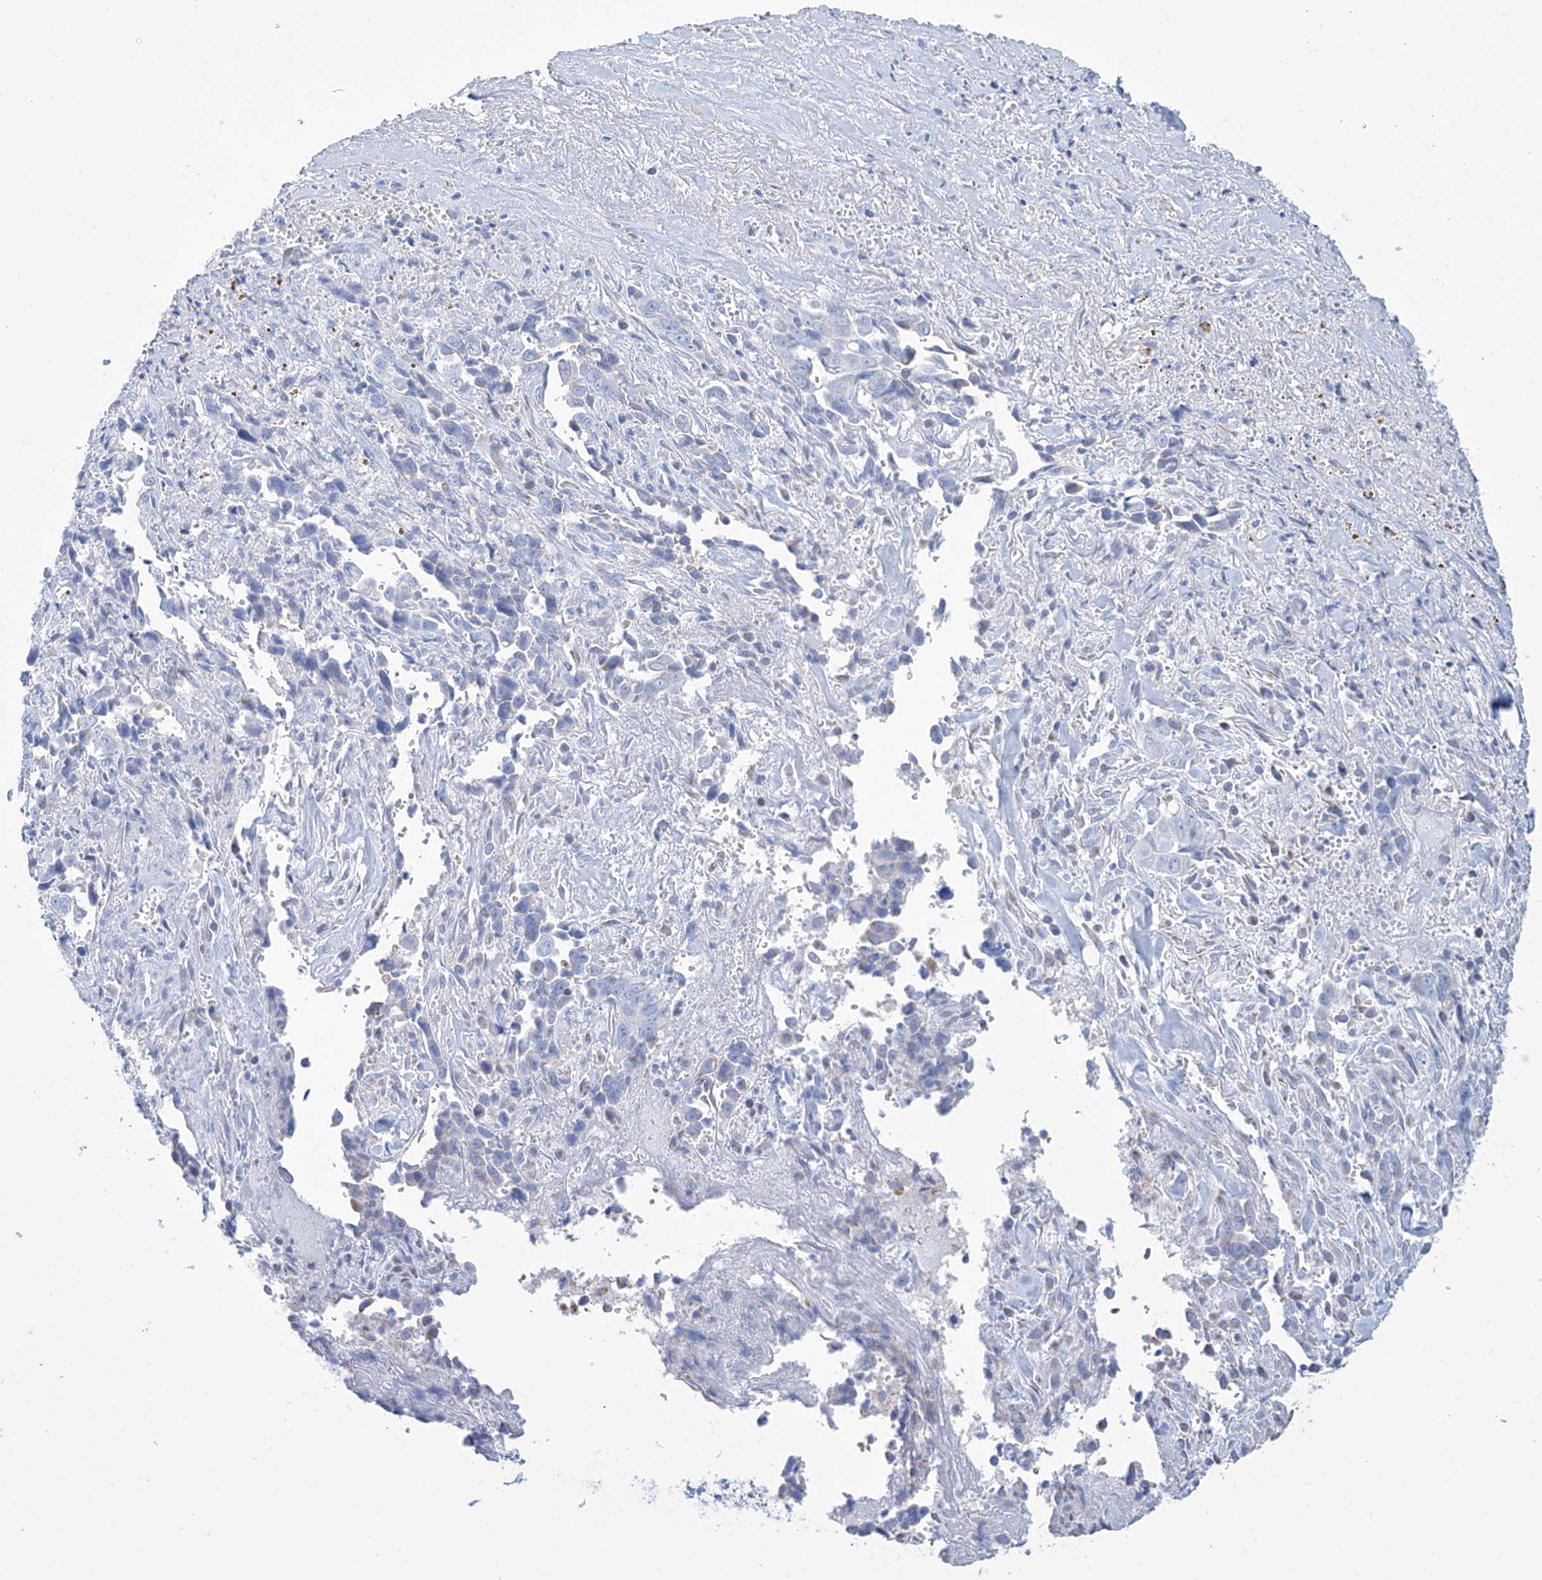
{"staining": {"intensity": "negative", "quantity": "none", "location": "none"}, "tissue": "liver cancer", "cell_type": "Tumor cells", "image_type": "cancer", "snomed": [{"axis": "morphology", "description": "Cholangiocarcinoma"}, {"axis": "topography", "description": "Liver"}], "caption": "This is an immunohistochemistry photomicrograph of human liver cancer. There is no positivity in tumor cells.", "gene": "ALDH6A1", "patient": {"sex": "female", "age": 79}}